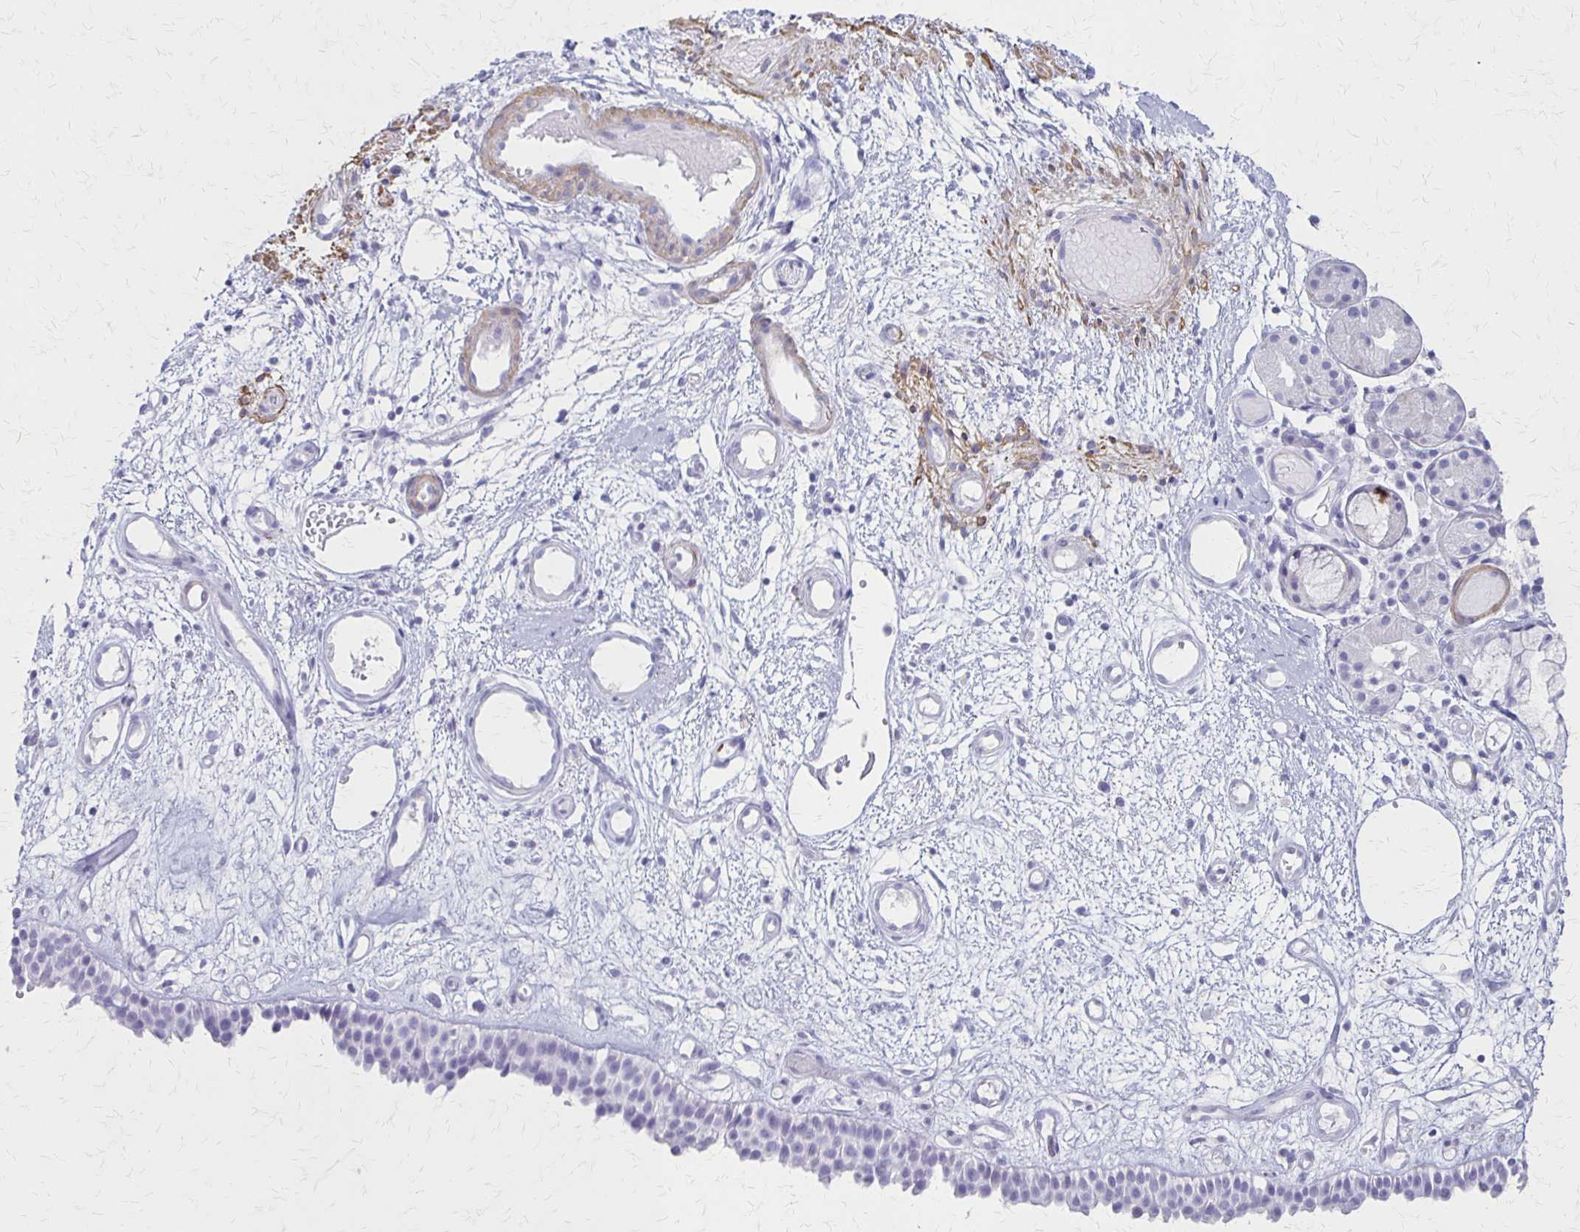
{"staining": {"intensity": "negative", "quantity": "none", "location": "none"}, "tissue": "nasopharynx", "cell_type": "Respiratory epithelial cells", "image_type": "normal", "snomed": [{"axis": "morphology", "description": "Normal tissue, NOS"}, {"axis": "morphology", "description": "Inflammation, NOS"}, {"axis": "topography", "description": "Nasopharynx"}], "caption": "A high-resolution histopathology image shows immunohistochemistry (IHC) staining of unremarkable nasopharynx, which displays no significant positivity in respiratory epithelial cells.", "gene": "IVL", "patient": {"sex": "male", "age": 54}}